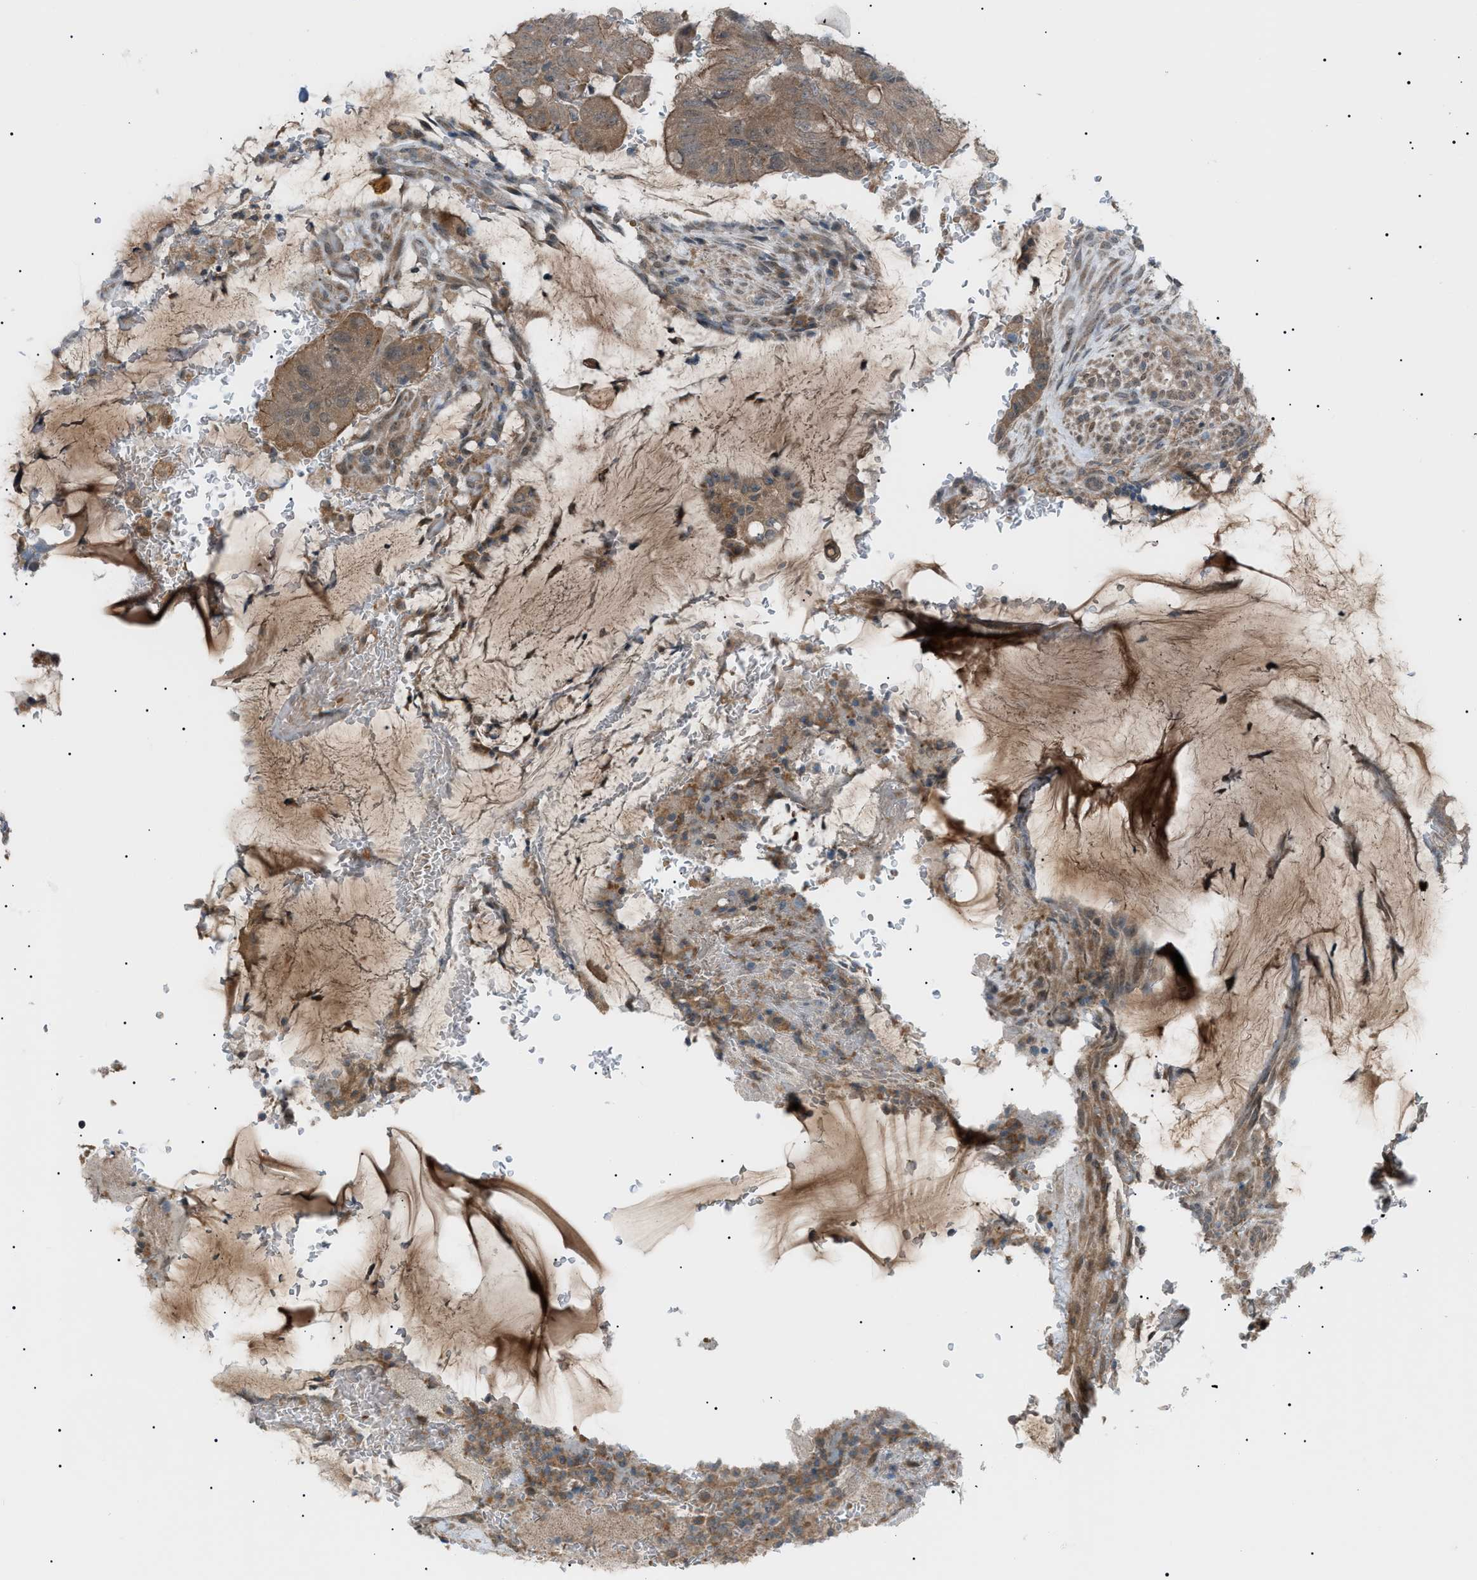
{"staining": {"intensity": "moderate", "quantity": ">75%", "location": "cytoplasmic/membranous"}, "tissue": "colorectal cancer", "cell_type": "Tumor cells", "image_type": "cancer", "snomed": [{"axis": "morphology", "description": "Normal tissue, NOS"}, {"axis": "morphology", "description": "Adenocarcinoma, NOS"}, {"axis": "topography", "description": "Rectum"}], "caption": "A high-resolution photomicrograph shows immunohistochemistry (IHC) staining of colorectal cancer, which demonstrates moderate cytoplasmic/membranous positivity in about >75% of tumor cells. Nuclei are stained in blue.", "gene": "LPIN2", "patient": {"sex": "male", "age": 92}}